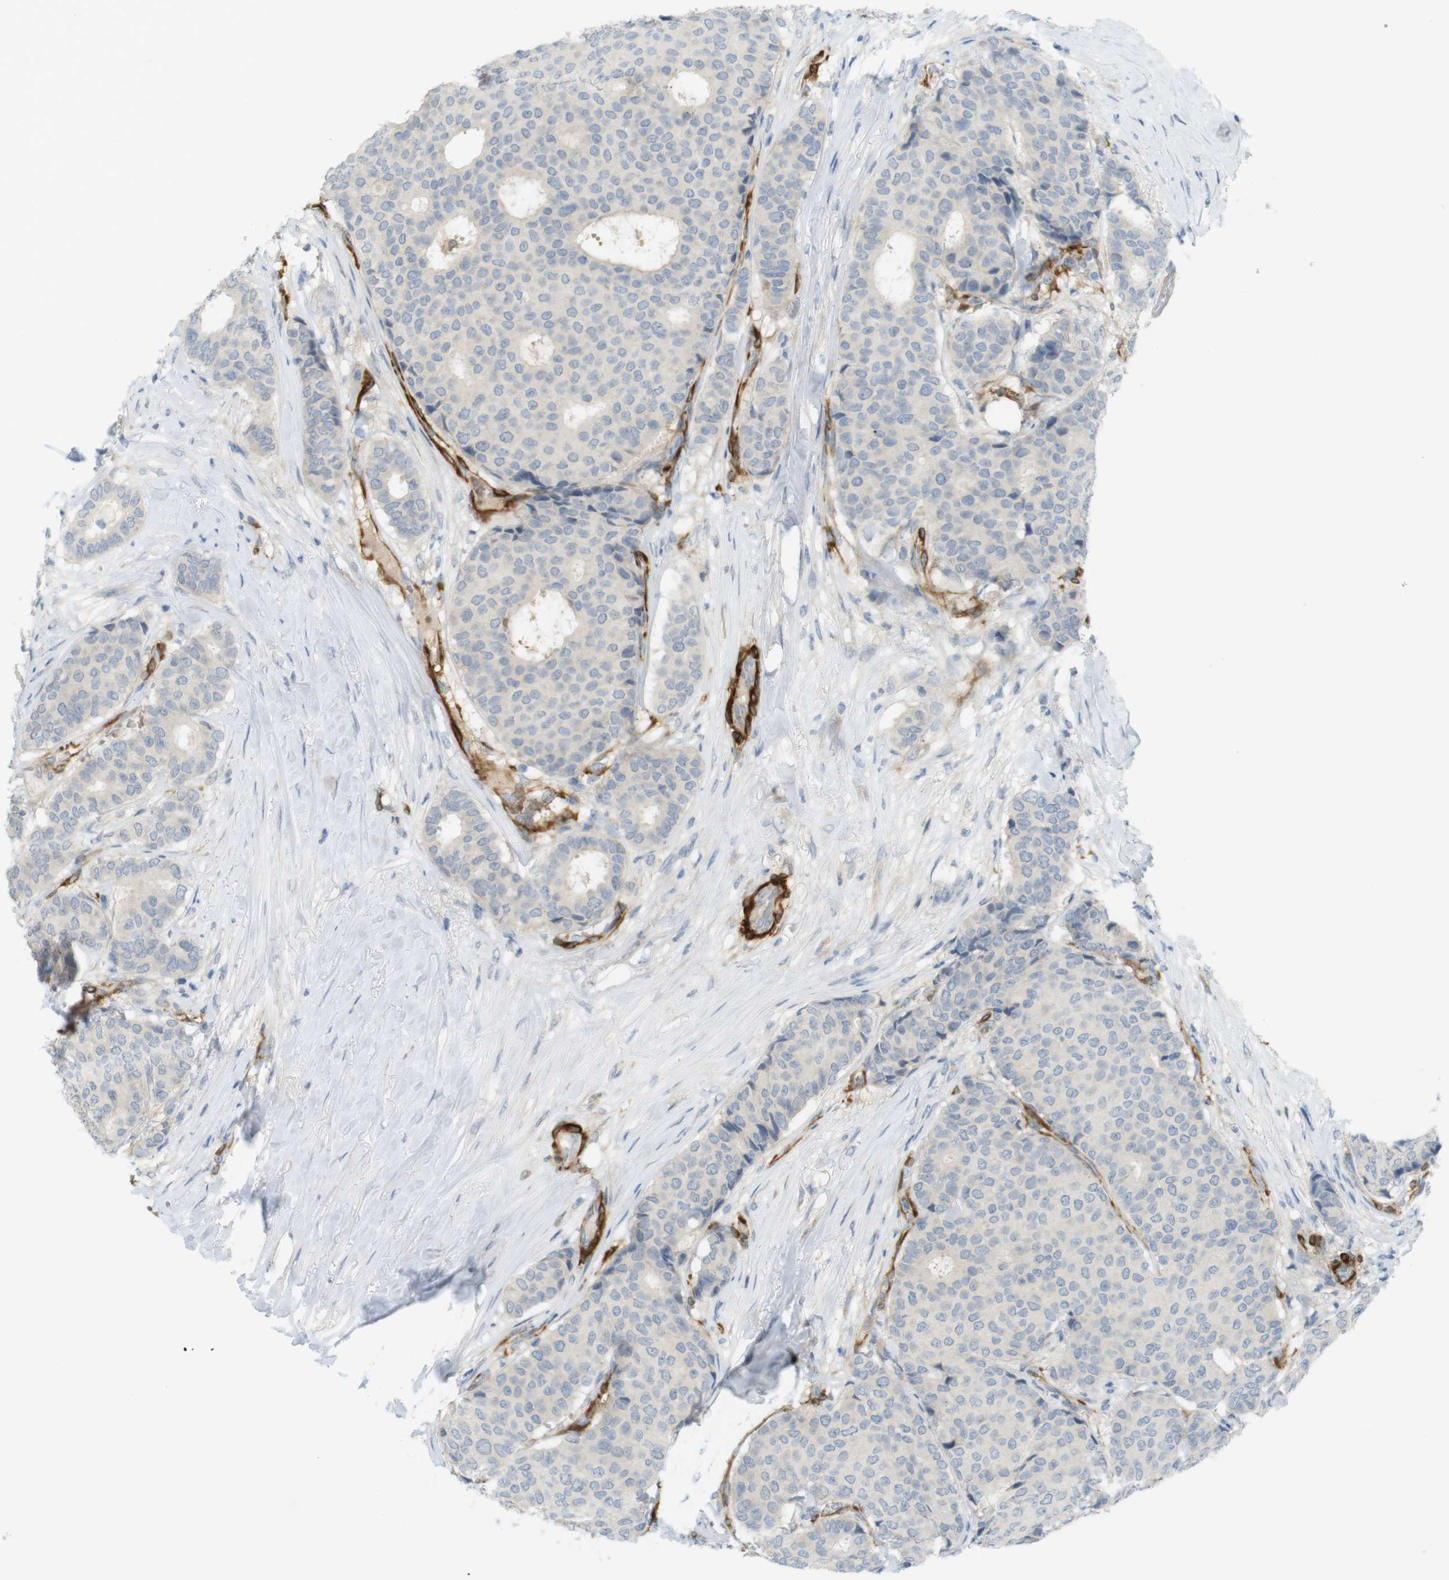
{"staining": {"intensity": "negative", "quantity": "none", "location": "none"}, "tissue": "breast cancer", "cell_type": "Tumor cells", "image_type": "cancer", "snomed": [{"axis": "morphology", "description": "Duct carcinoma"}, {"axis": "topography", "description": "Breast"}], "caption": "A high-resolution histopathology image shows immunohistochemistry (IHC) staining of breast invasive ductal carcinoma, which displays no significant staining in tumor cells.", "gene": "PDE3A", "patient": {"sex": "female", "age": 75}}